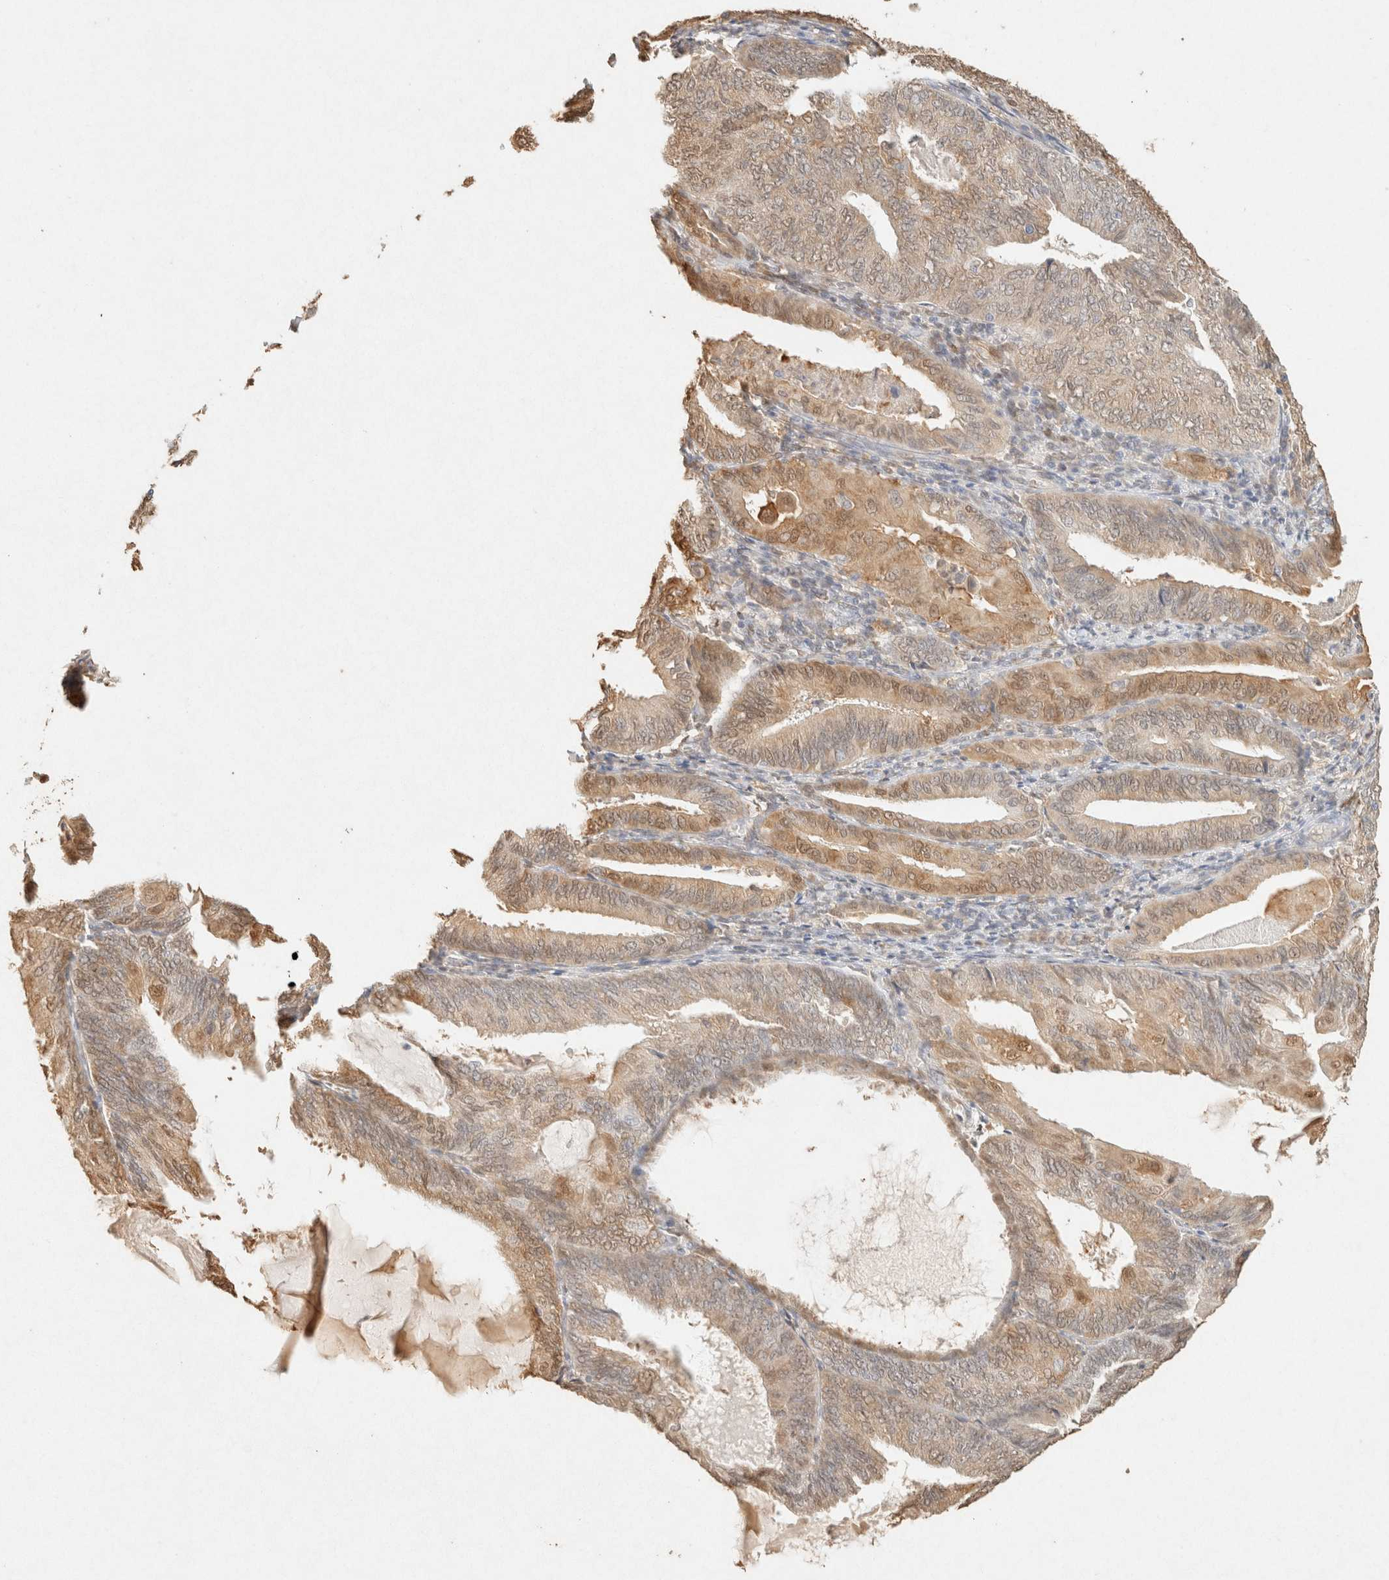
{"staining": {"intensity": "moderate", "quantity": ">75%", "location": "cytoplasmic/membranous,nuclear"}, "tissue": "endometrial cancer", "cell_type": "Tumor cells", "image_type": "cancer", "snomed": [{"axis": "morphology", "description": "Adenocarcinoma, NOS"}, {"axis": "topography", "description": "Endometrium"}], "caption": "Immunohistochemistry (DAB) staining of human endometrial cancer shows moderate cytoplasmic/membranous and nuclear protein positivity in about >75% of tumor cells.", "gene": "S100A13", "patient": {"sex": "female", "age": 81}}